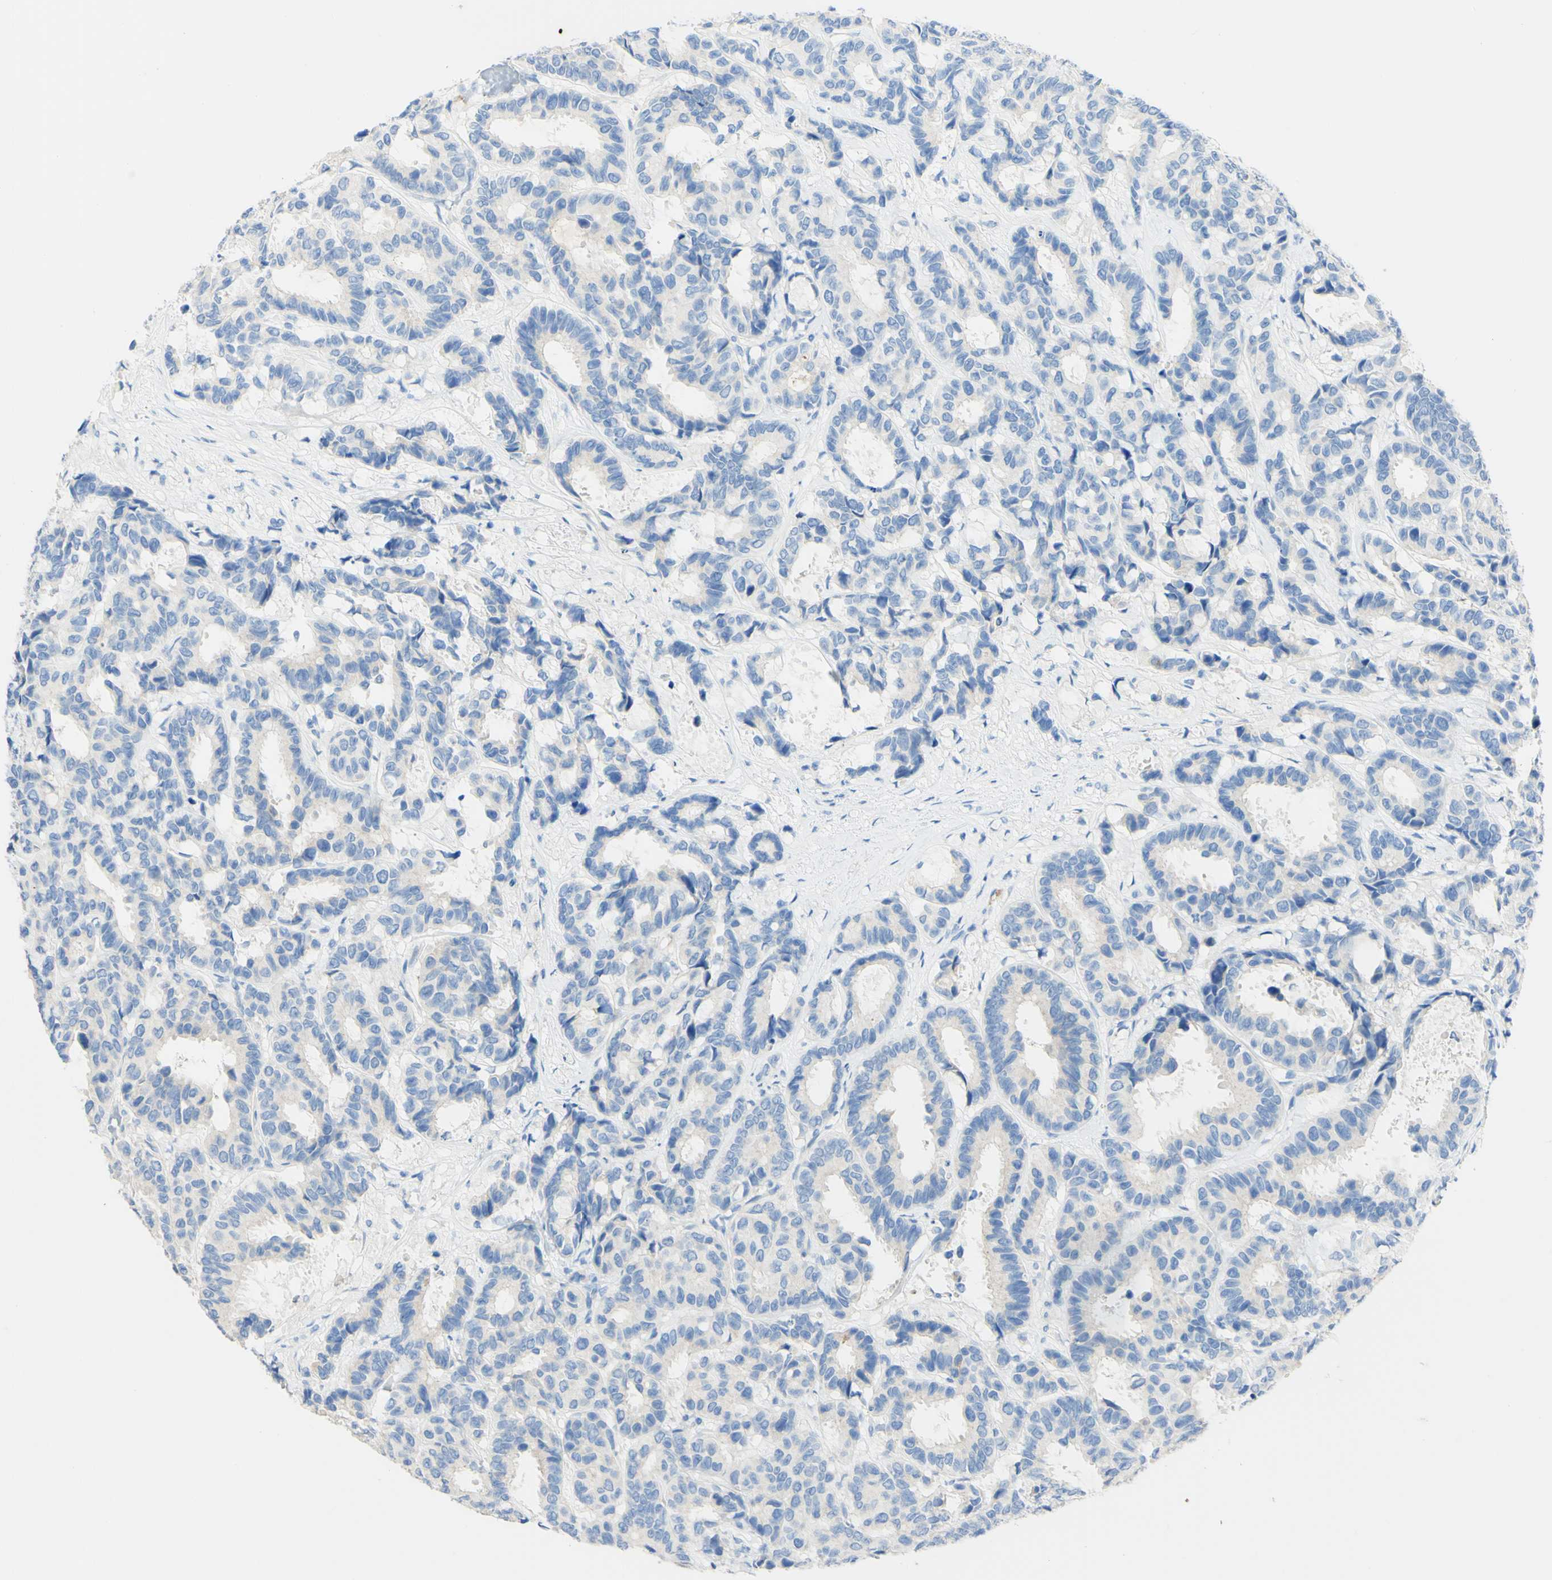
{"staining": {"intensity": "negative", "quantity": "none", "location": "none"}, "tissue": "breast cancer", "cell_type": "Tumor cells", "image_type": "cancer", "snomed": [{"axis": "morphology", "description": "Duct carcinoma"}, {"axis": "topography", "description": "Breast"}], "caption": "Breast infiltrating ductal carcinoma stained for a protein using immunohistochemistry (IHC) shows no staining tumor cells.", "gene": "PIGR", "patient": {"sex": "female", "age": 87}}